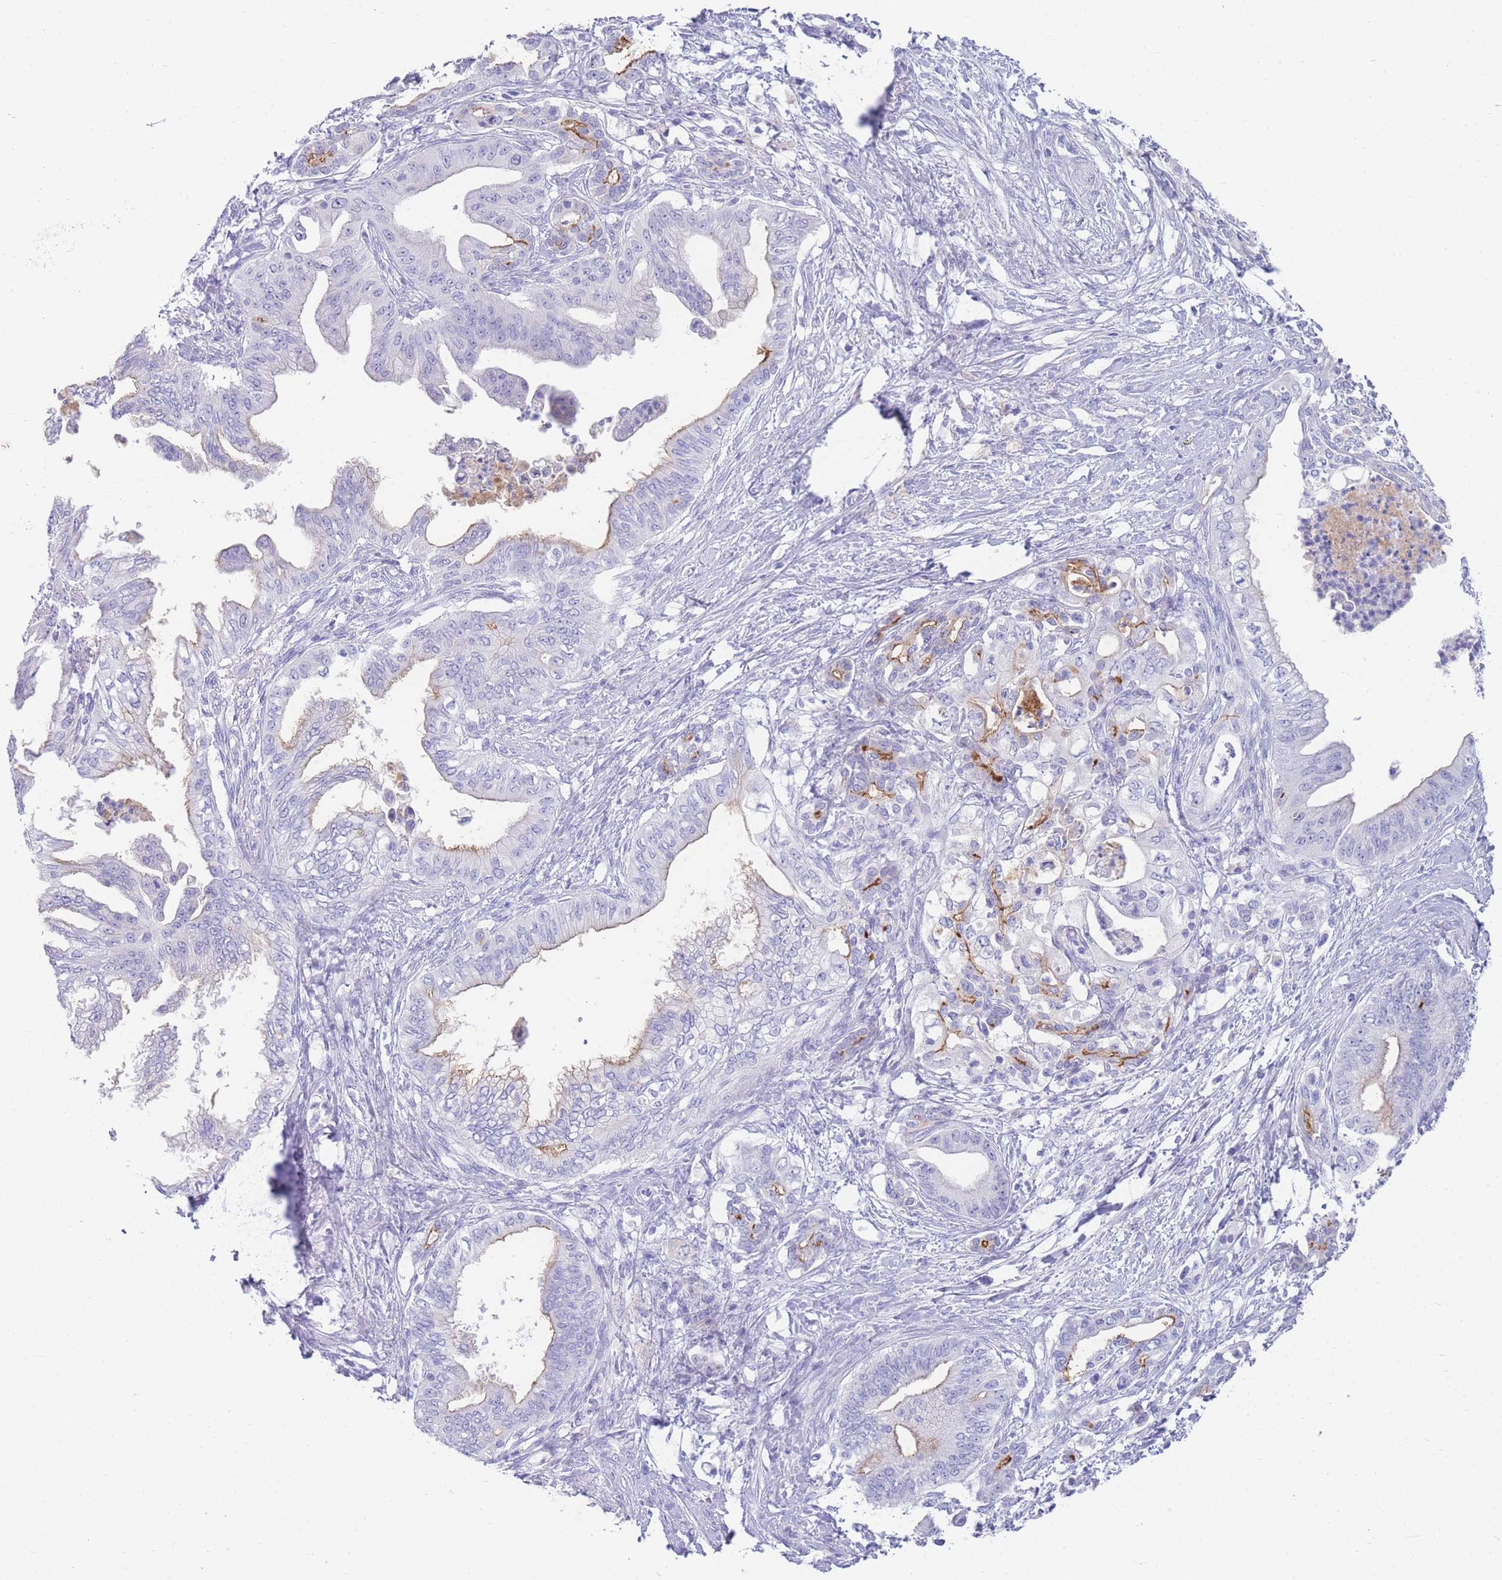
{"staining": {"intensity": "weak", "quantity": "<25%", "location": "cytoplasmic/membranous"}, "tissue": "pancreatic cancer", "cell_type": "Tumor cells", "image_type": "cancer", "snomed": [{"axis": "morphology", "description": "Adenocarcinoma, NOS"}, {"axis": "topography", "description": "Pancreas"}], "caption": "DAB immunohistochemical staining of pancreatic cancer (adenocarcinoma) shows no significant staining in tumor cells. The staining is performed using DAB (3,3'-diaminobenzidine) brown chromogen with nuclei counter-stained in using hematoxylin.", "gene": "LRRC37A", "patient": {"sex": "male", "age": 58}}